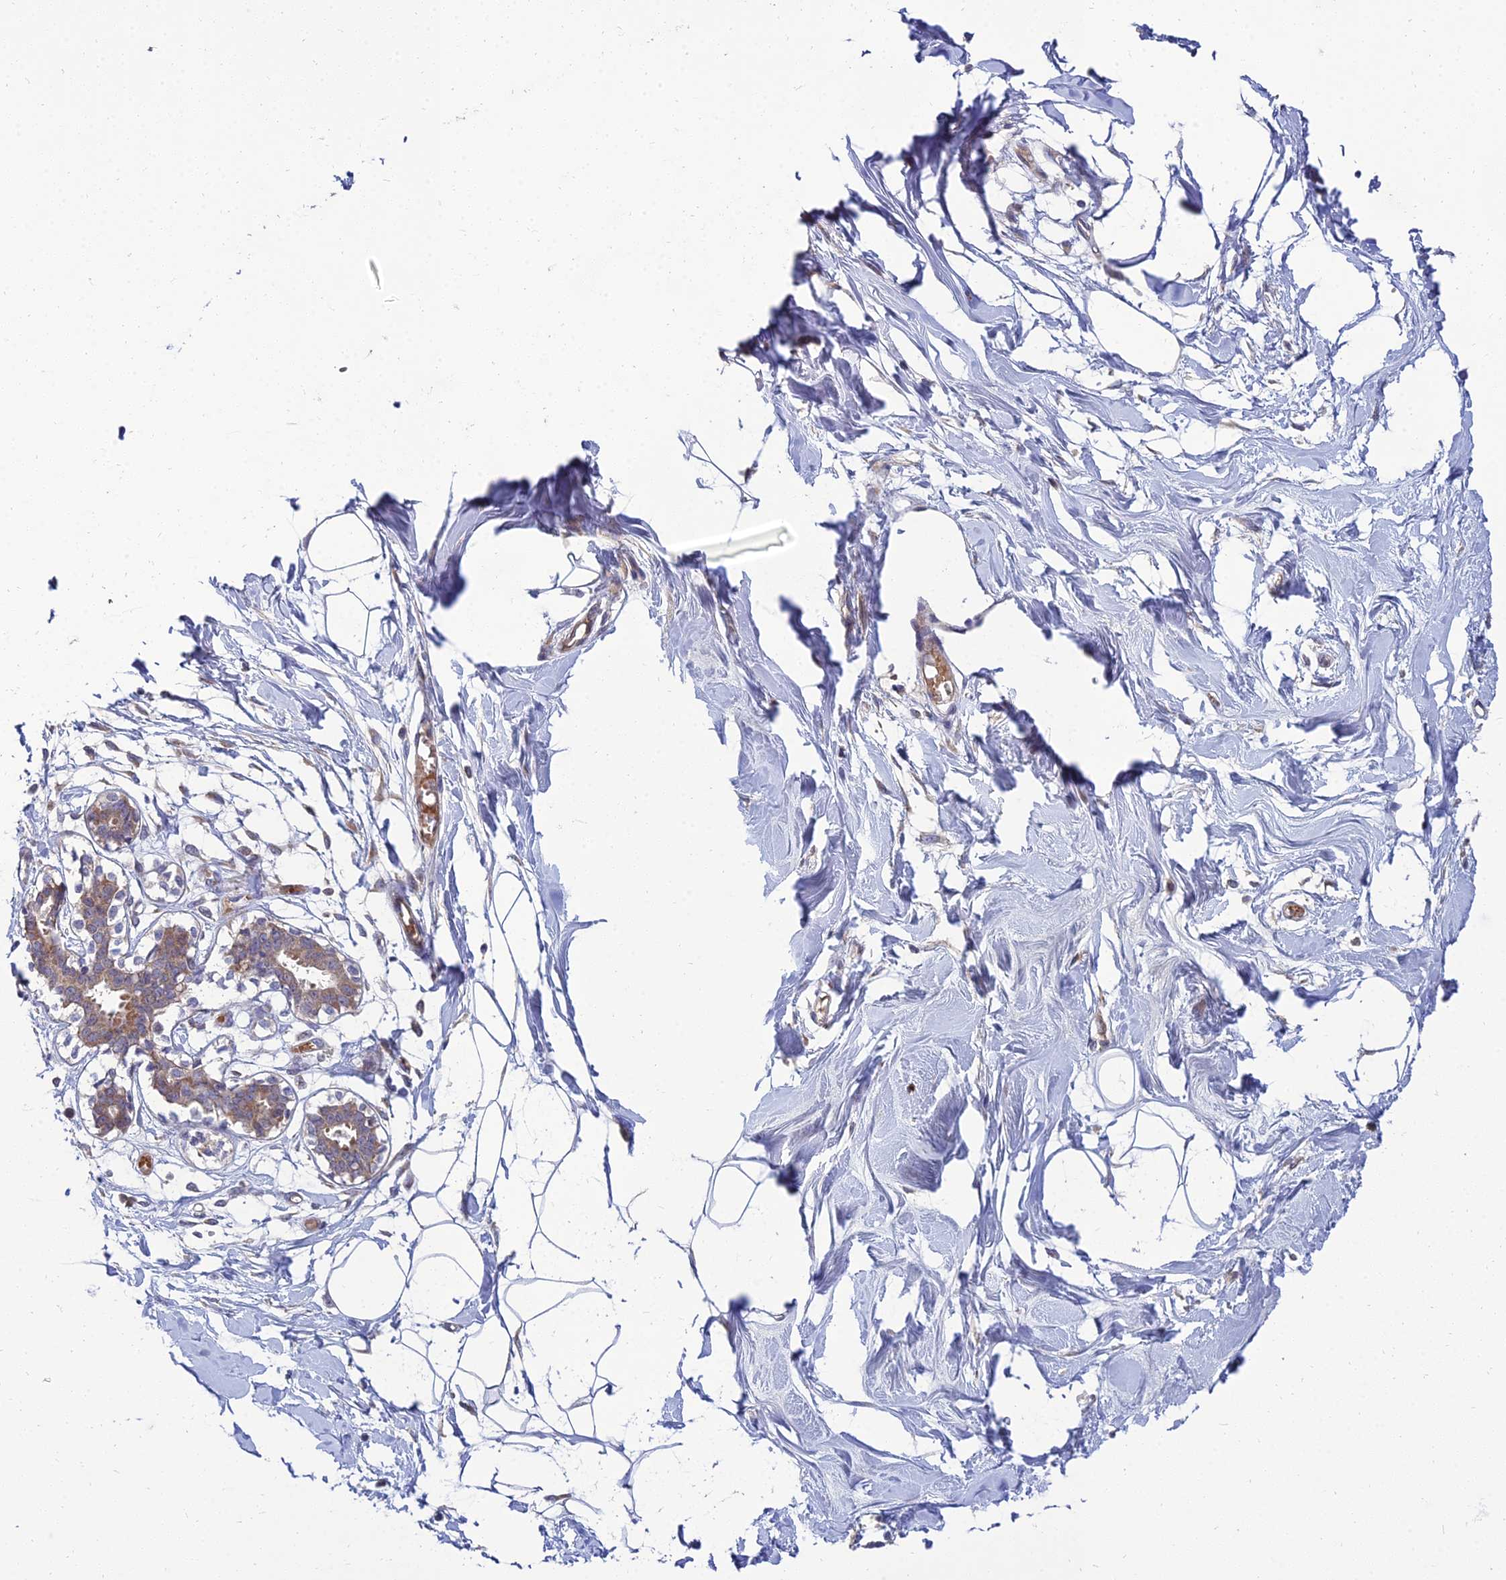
{"staining": {"intensity": "negative", "quantity": "none", "location": "none"}, "tissue": "breast", "cell_type": "Adipocytes", "image_type": "normal", "snomed": [{"axis": "morphology", "description": "Normal tissue, NOS"}, {"axis": "topography", "description": "Breast"}], "caption": "A photomicrograph of breast stained for a protein shows no brown staining in adipocytes.", "gene": "NPY", "patient": {"sex": "female", "age": 27}}